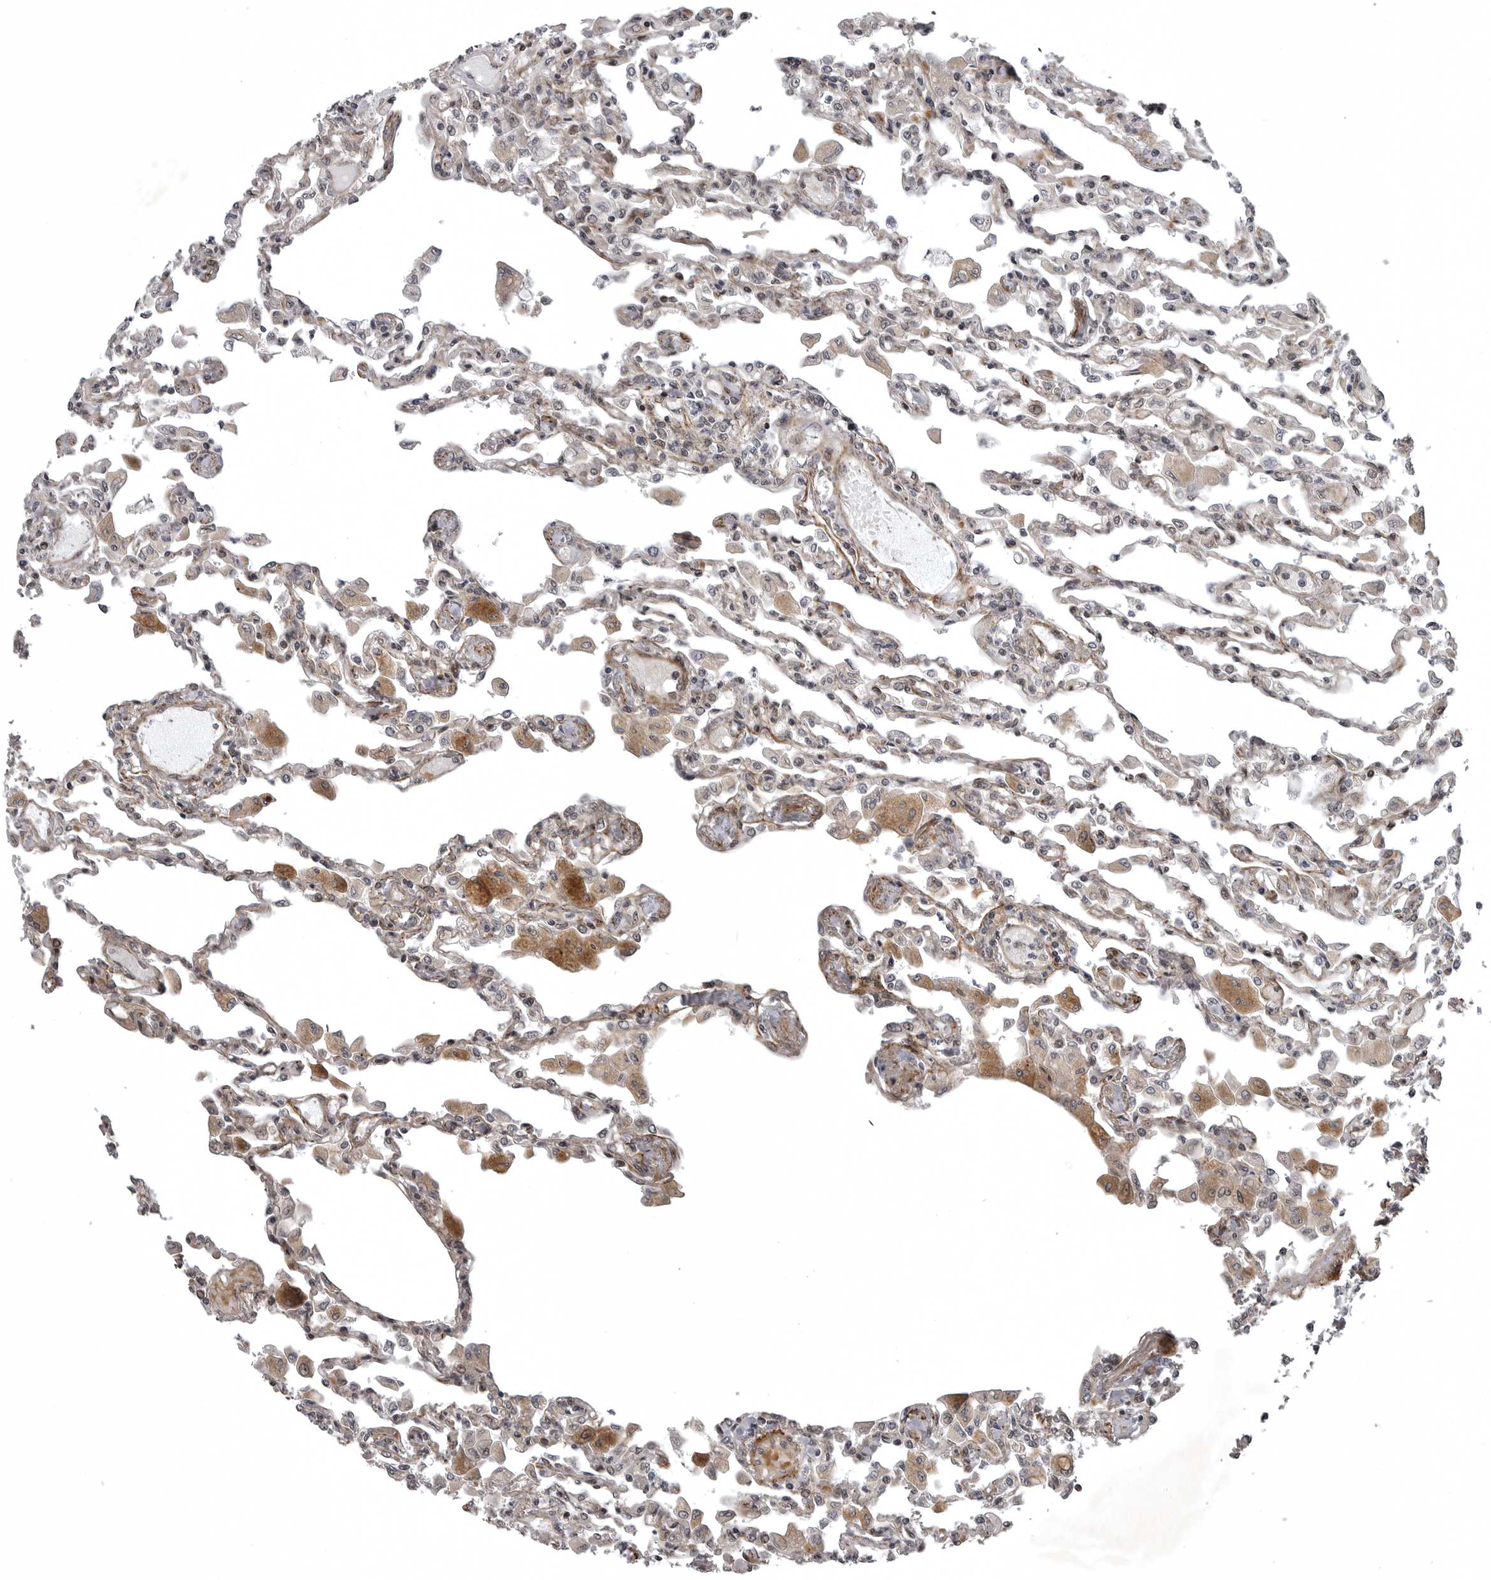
{"staining": {"intensity": "moderate", "quantity": "25%-75%", "location": "cytoplasmic/membranous,nuclear"}, "tissue": "lung", "cell_type": "Alveolar cells", "image_type": "normal", "snomed": [{"axis": "morphology", "description": "Normal tissue, NOS"}, {"axis": "topography", "description": "Bronchus"}, {"axis": "topography", "description": "Lung"}], "caption": "Immunohistochemistry (IHC) (DAB) staining of normal lung displays moderate cytoplasmic/membranous,nuclear protein positivity in about 25%-75% of alveolar cells. (Brightfield microscopy of DAB IHC at high magnification).", "gene": "SNX16", "patient": {"sex": "female", "age": 49}}